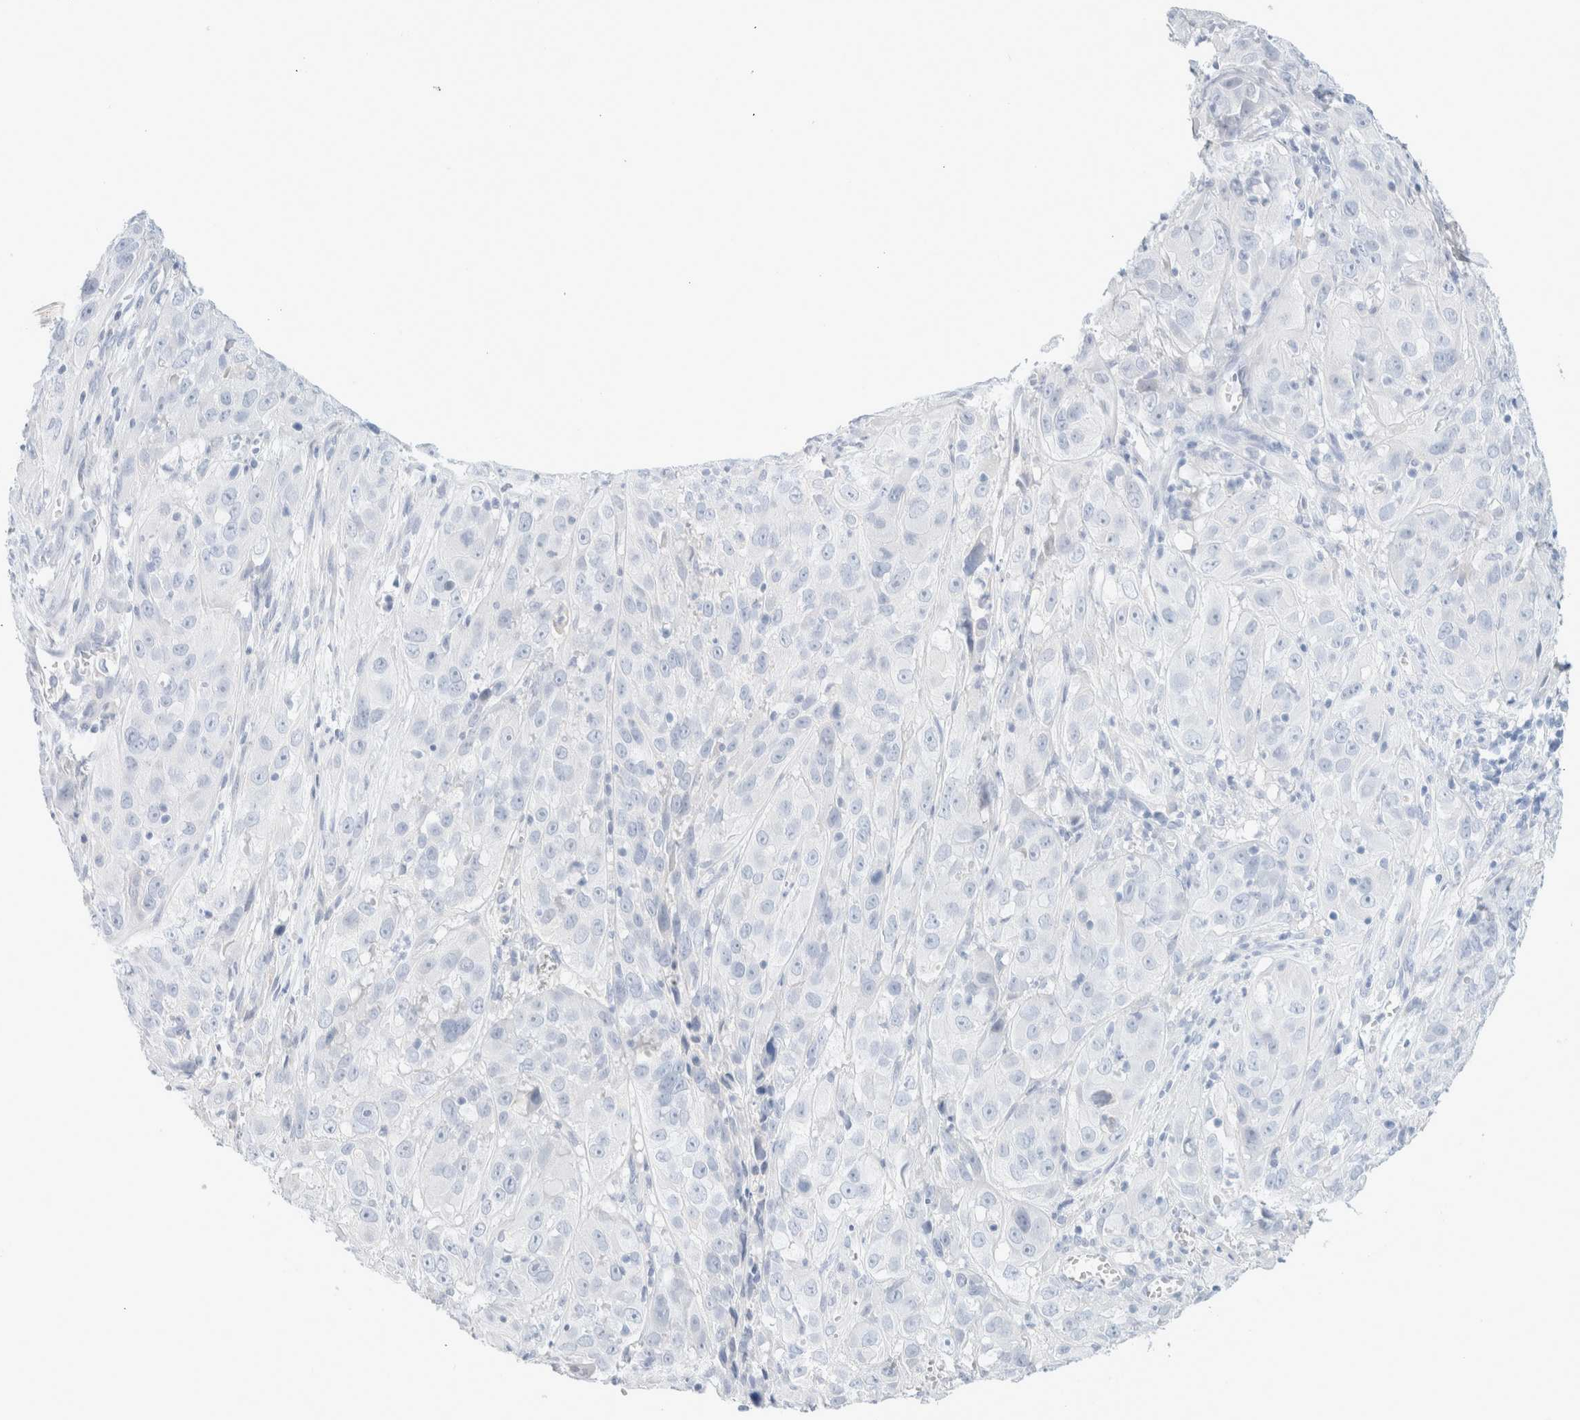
{"staining": {"intensity": "negative", "quantity": "none", "location": "none"}, "tissue": "cervical cancer", "cell_type": "Tumor cells", "image_type": "cancer", "snomed": [{"axis": "morphology", "description": "Squamous cell carcinoma, NOS"}, {"axis": "topography", "description": "Cervix"}], "caption": "Tumor cells are negative for brown protein staining in squamous cell carcinoma (cervical).", "gene": "CPQ", "patient": {"sex": "female", "age": 32}}